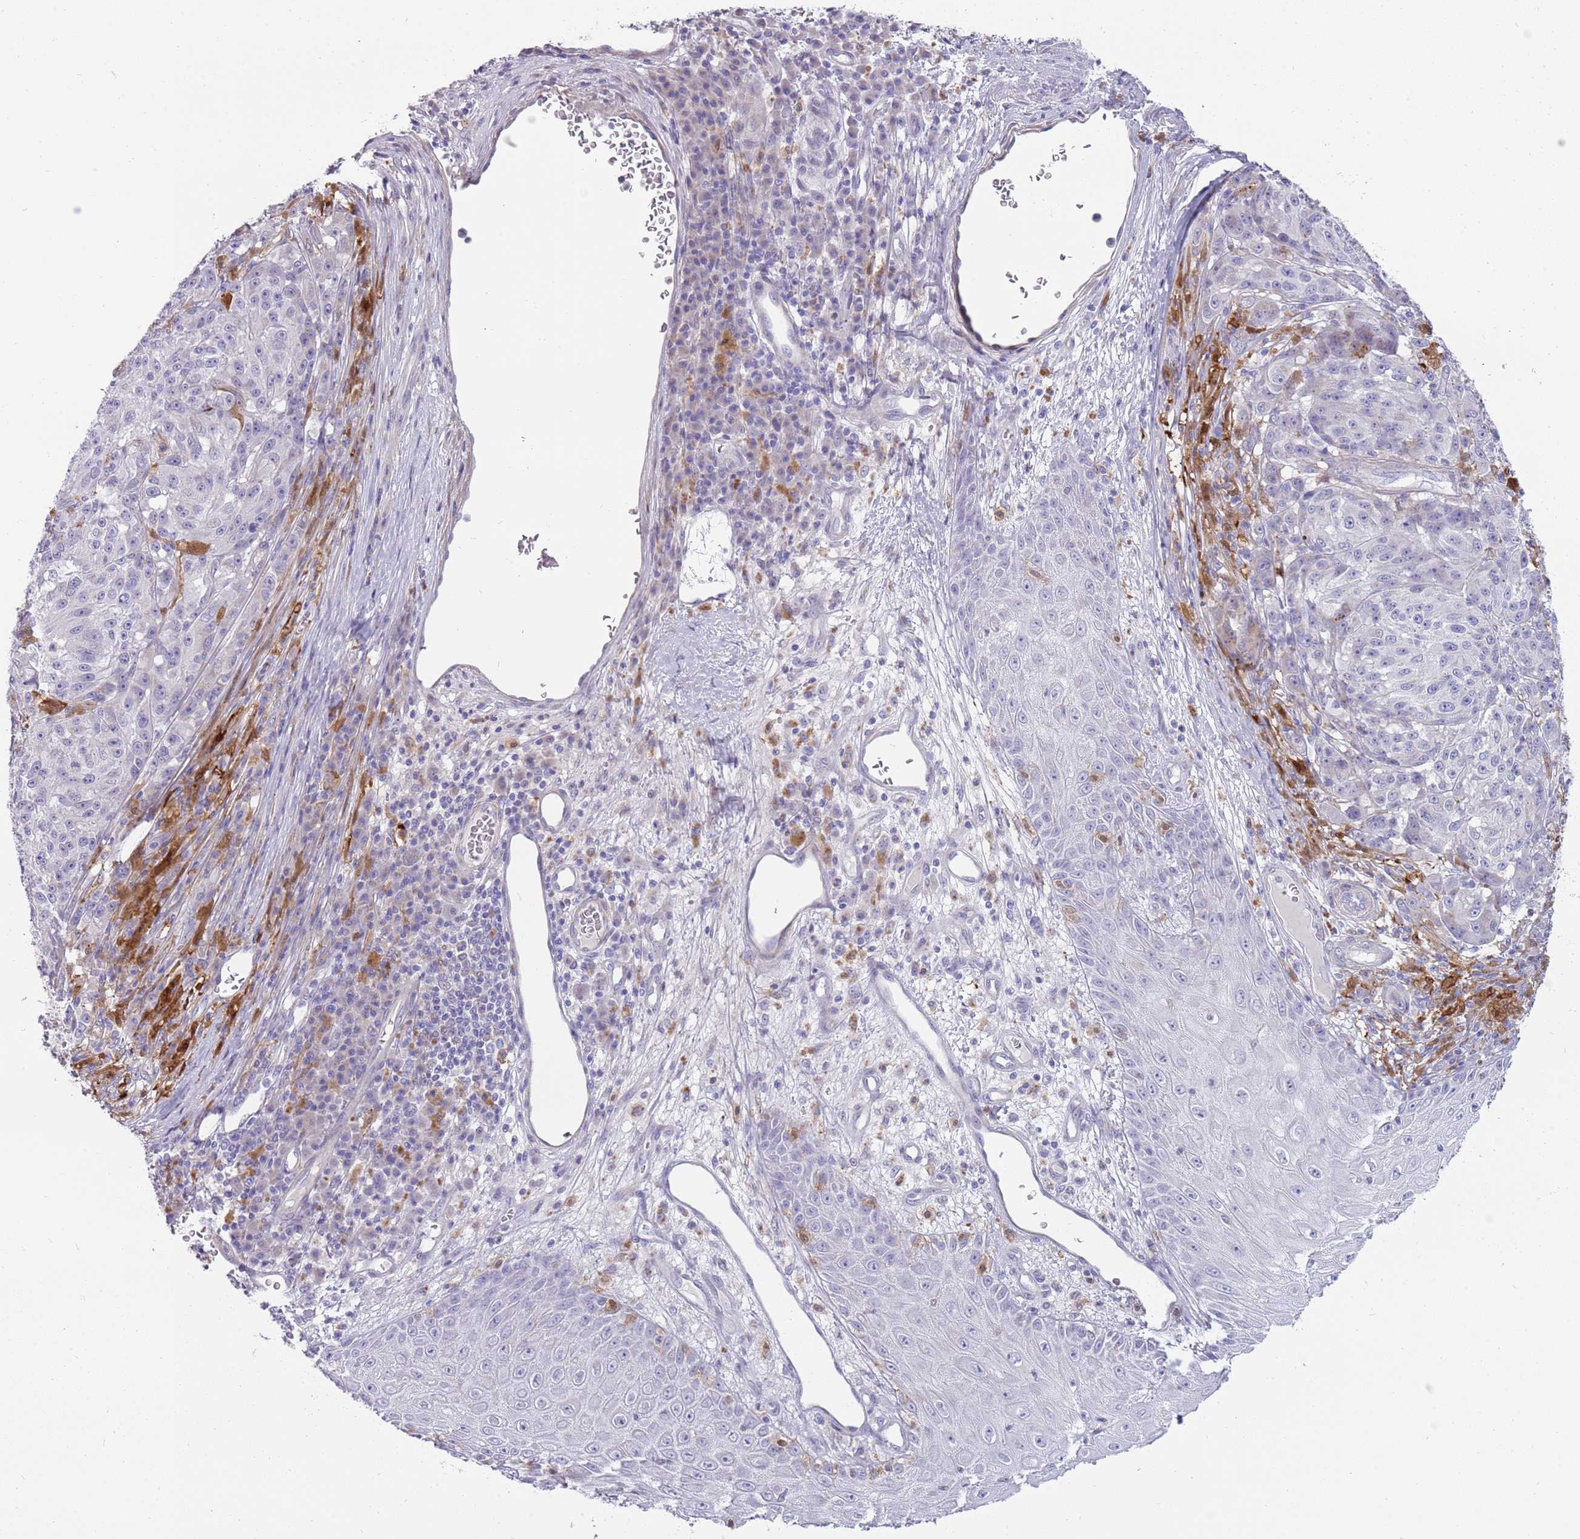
{"staining": {"intensity": "negative", "quantity": "none", "location": "none"}, "tissue": "melanoma", "cell_type": "Tumor cells", "image_type": "cancer", "snomed": [{"axis": "morphology", "description": "Malignant melanoma, NOS"}, {"axis": "topography", "description": "Skin"}], "caption": "IHC of malignant melanoma demonstrates no staining in tumor cells. (DAB (3,3'-diaminobenzidine) IHC visualized using brightfield microscopy, high magnification).", "gene": "DIPK1C", "patient": {"sex": "male", "age": 53}}